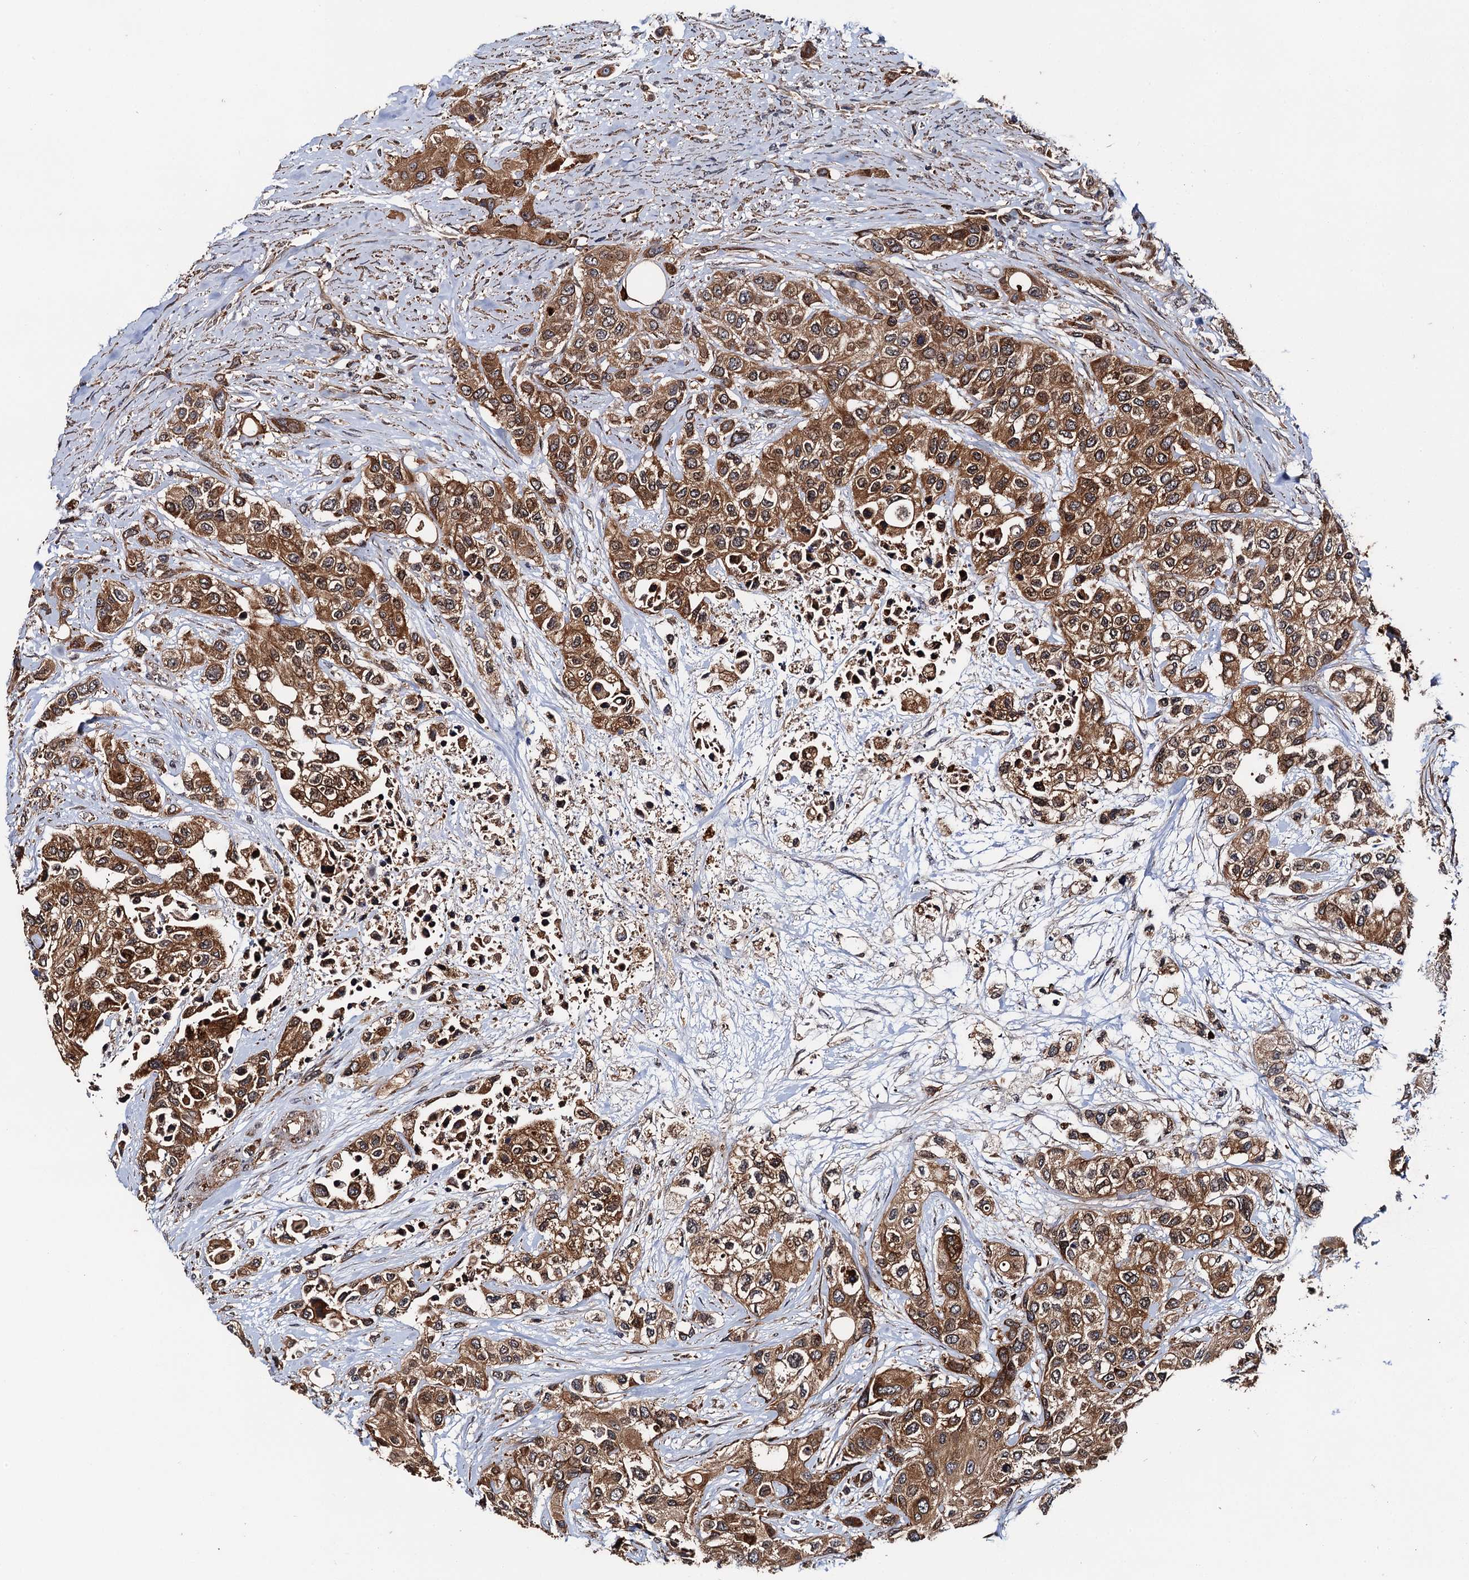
{"staining": {"intensity": "moderate", "quantity": ">75%", "location": "cytoplasmic/membranous"}, "tissue": "urothelial cancer", "cell_type": "Tumor cells", "image_type": "cancer", "snomed": [{"axis": "morphology", "description": "Normal tissue, NOS"}, {"axis": "morphology", "description": "Urothelial carcinoma, High grade"}, {"axis": "topography", "description": "Vascular tissue"}, {"axis": "topography", "description": "Urinary bladder"}], "caption": "Approximately >75% of tumor cells in urothelial carcinoma (high-grade) reveal moderate cytoplasmic/membranous protein expression as visualized by brown immunohistochemical staining.", "gene": "BORA", "patient": {"sex": "female", "age": 56}}